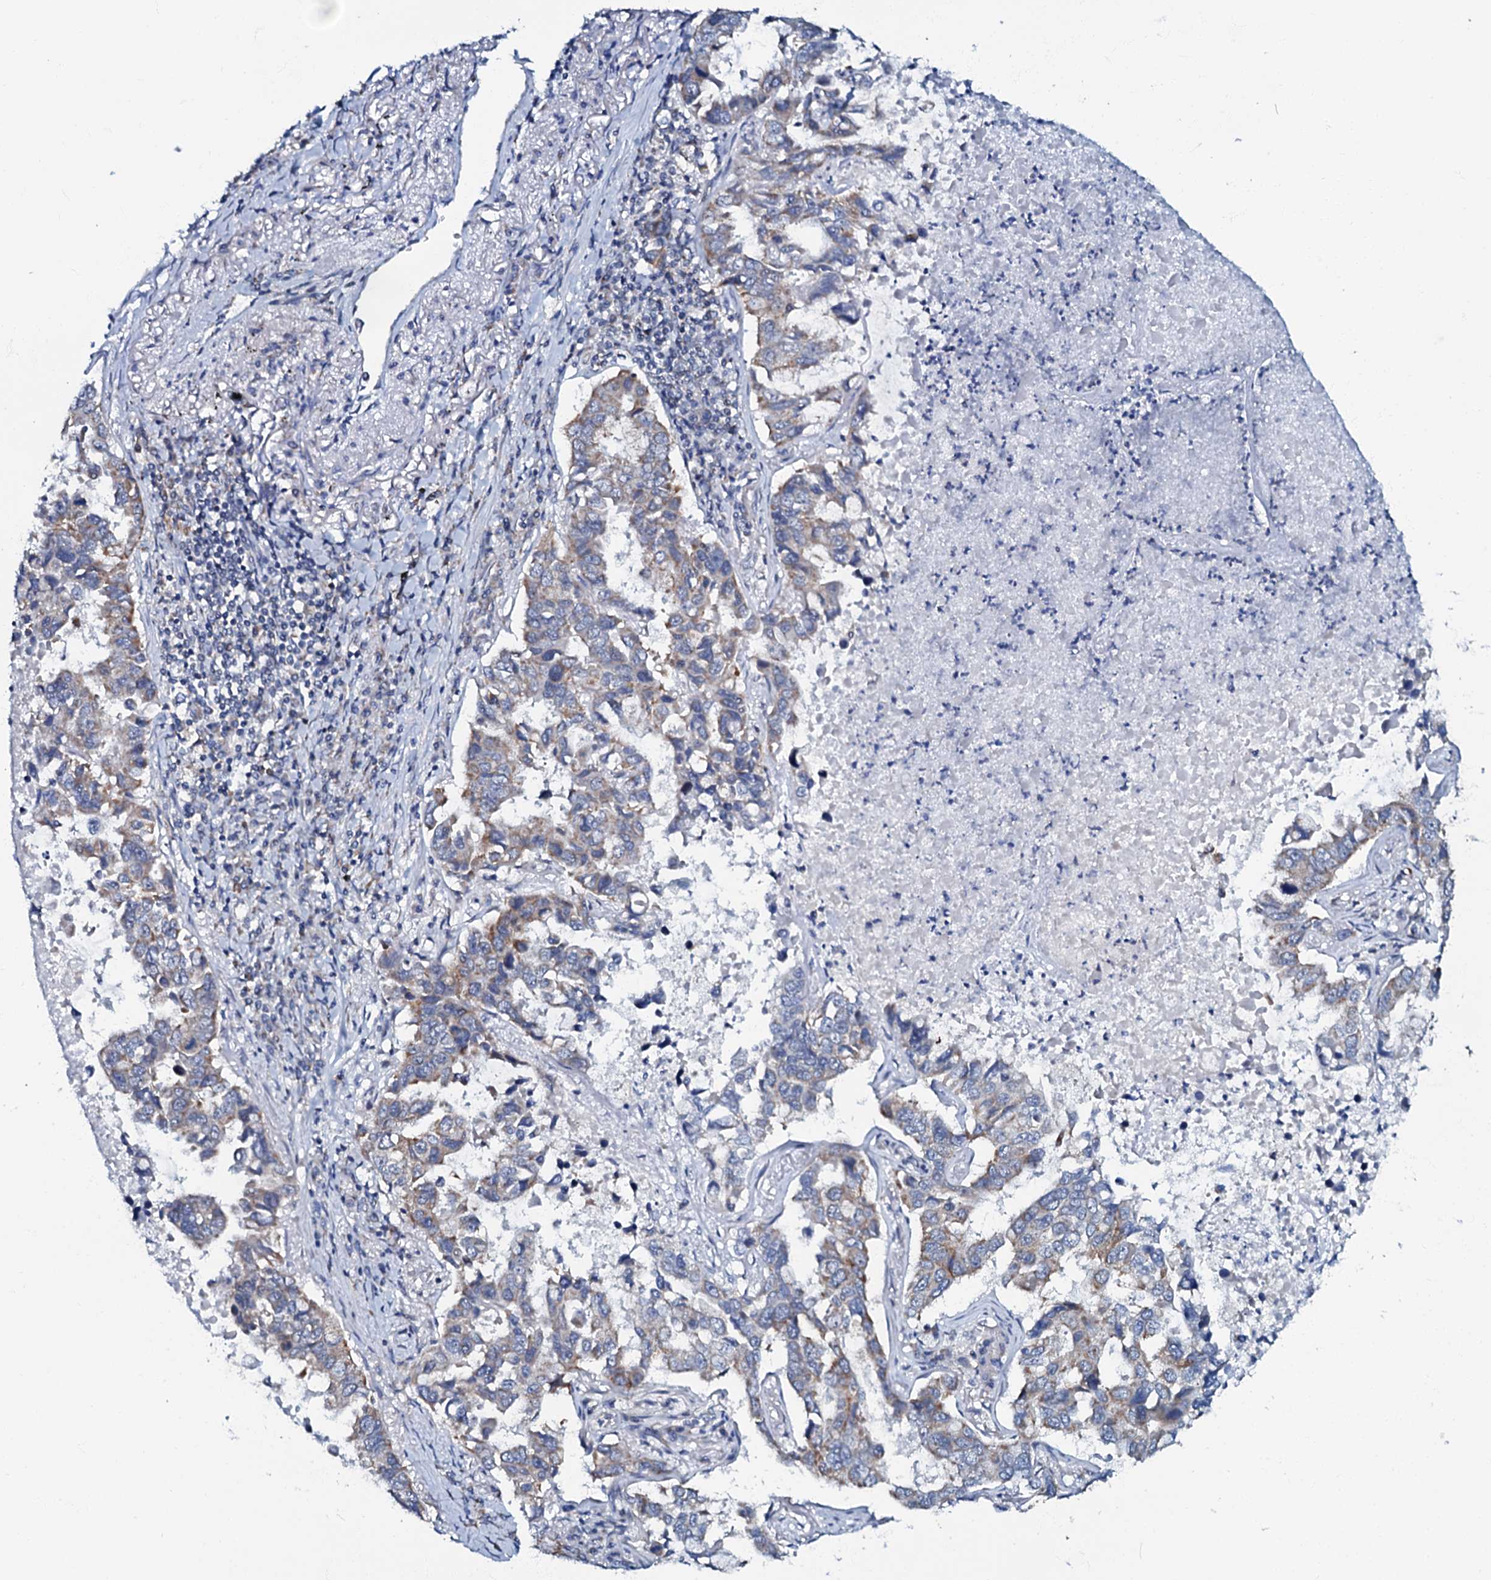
{"staining": {"intensity": "weak", "quantity": "25%-75%", "location": "cytoplasmic/membranous"}, "tissue": "lung cancer", "cell_type": "Tumor cells", "image_type": "cancer", "snomed": [{"axis": "morphology", "description": "Adenocarcinoma, NOS"}, {"axis": "topography", "description": "Lung"}], "caption": "The histopathology image demonstrates immunohistochemical staining of adenocarcinoma (lung). There is weak cytoplasmic/membranous staining is identified in approximately 25%-75% of tumor cells.", "gene": "MRPL51", "patient": {"sex": "male", "age": 64}}